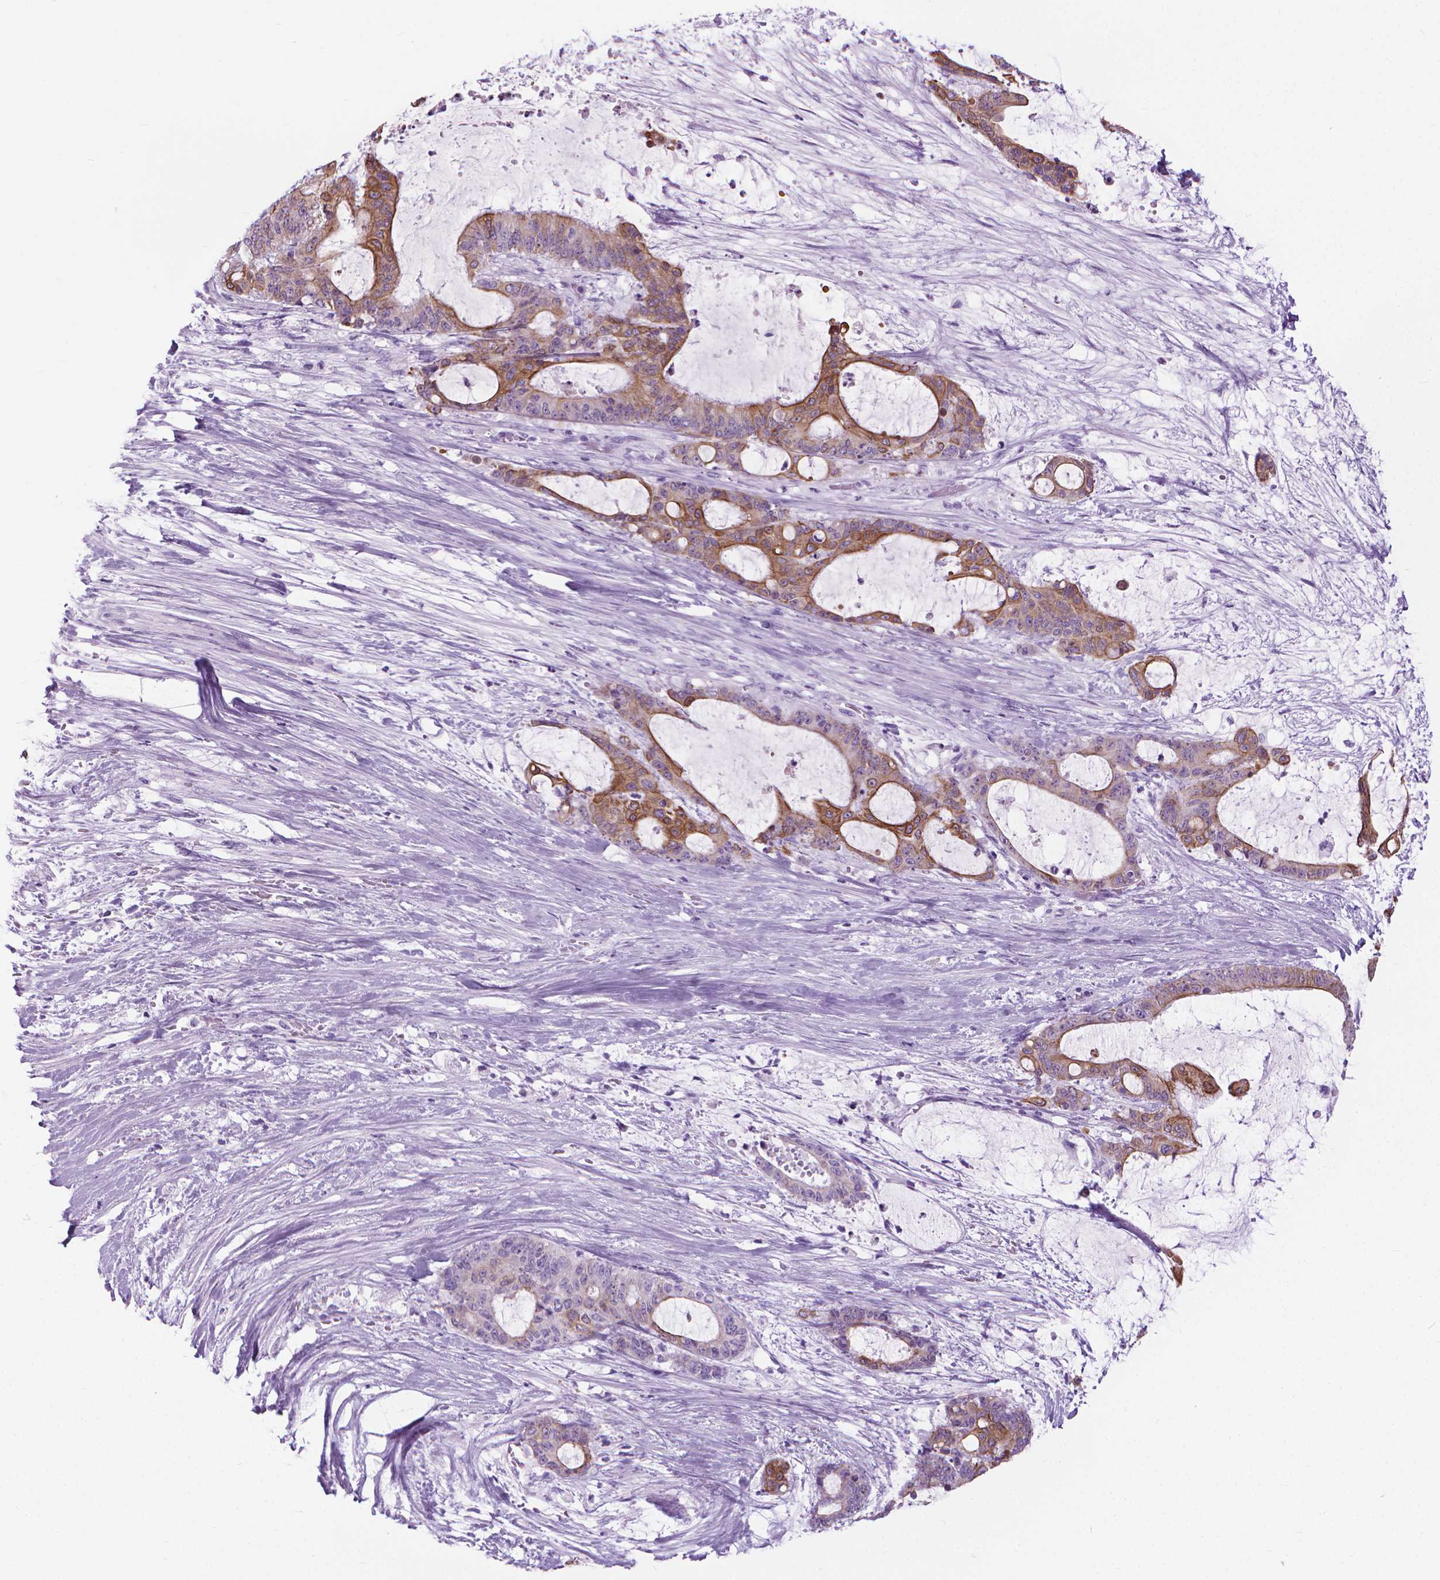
{"staining": {"intensity": "moderate", "quantity": "25%-75%", "location": "cytoplasmic/membranous"}, "tissue": "liver cancer", "cell_type": "Tumor cells", "image_type": "cancer", "snomed": [{"axis": "morphology", "description": "Normal tissue, NOS"}, {"axis": "morphology", "description": "Cholangiocarcinoma"}, {"axis": "topography", "description": "Liver"}, {"axis": "topography", "description": "Peripheral nerve tissue"}], "caption": "High-magnification brightfield microscopy of liver cancer stained with DAB (brown) and counterstained with hematoxylin (blue). tumor cells exhibit moderate cytoplasmic/membranous expression is present in approximately25%-75% of cells.", "gene": "HTR2B", "patient": {"sex": "female", "age": 73}}